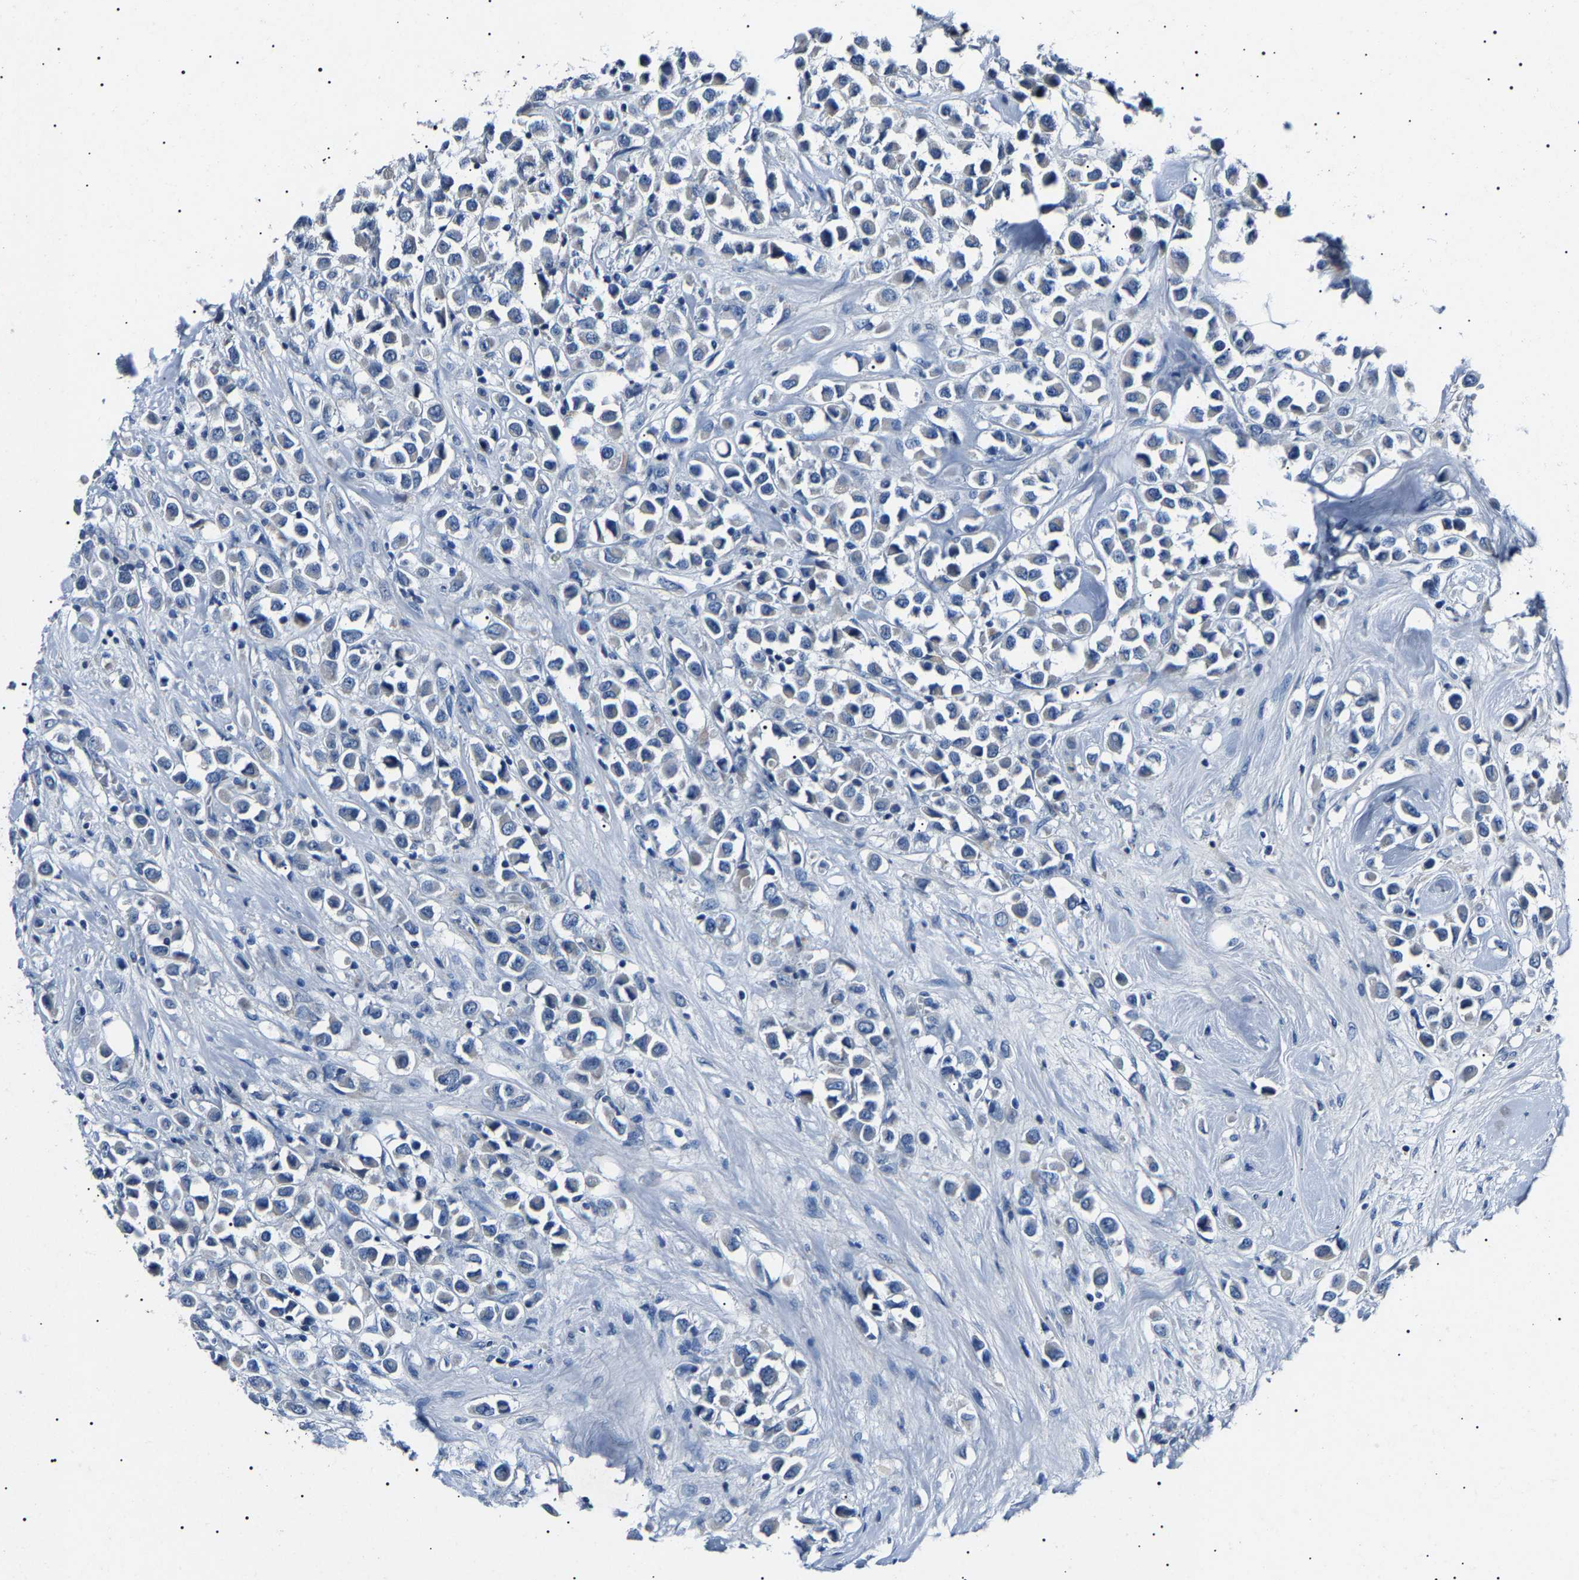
{"staining": {"intensity": "negative", "quantity": "none", "location": "none"}, "tissue": "breast cancer", "cell_type": "Tumor cells", "image_type": "cancer", "snomed": [{"axis": "morphology", "description": "Duct carcinoma"}, {"axis": "topography", "description": "Breast"}], "caption": "This is an immunohistochemistry (IHC) histopathology image of breast infiltrating ductal carcinoma. There is no expression in tumor cells.", "gene": "KLK15", "patient": {"sex": "female", "age": 61}}